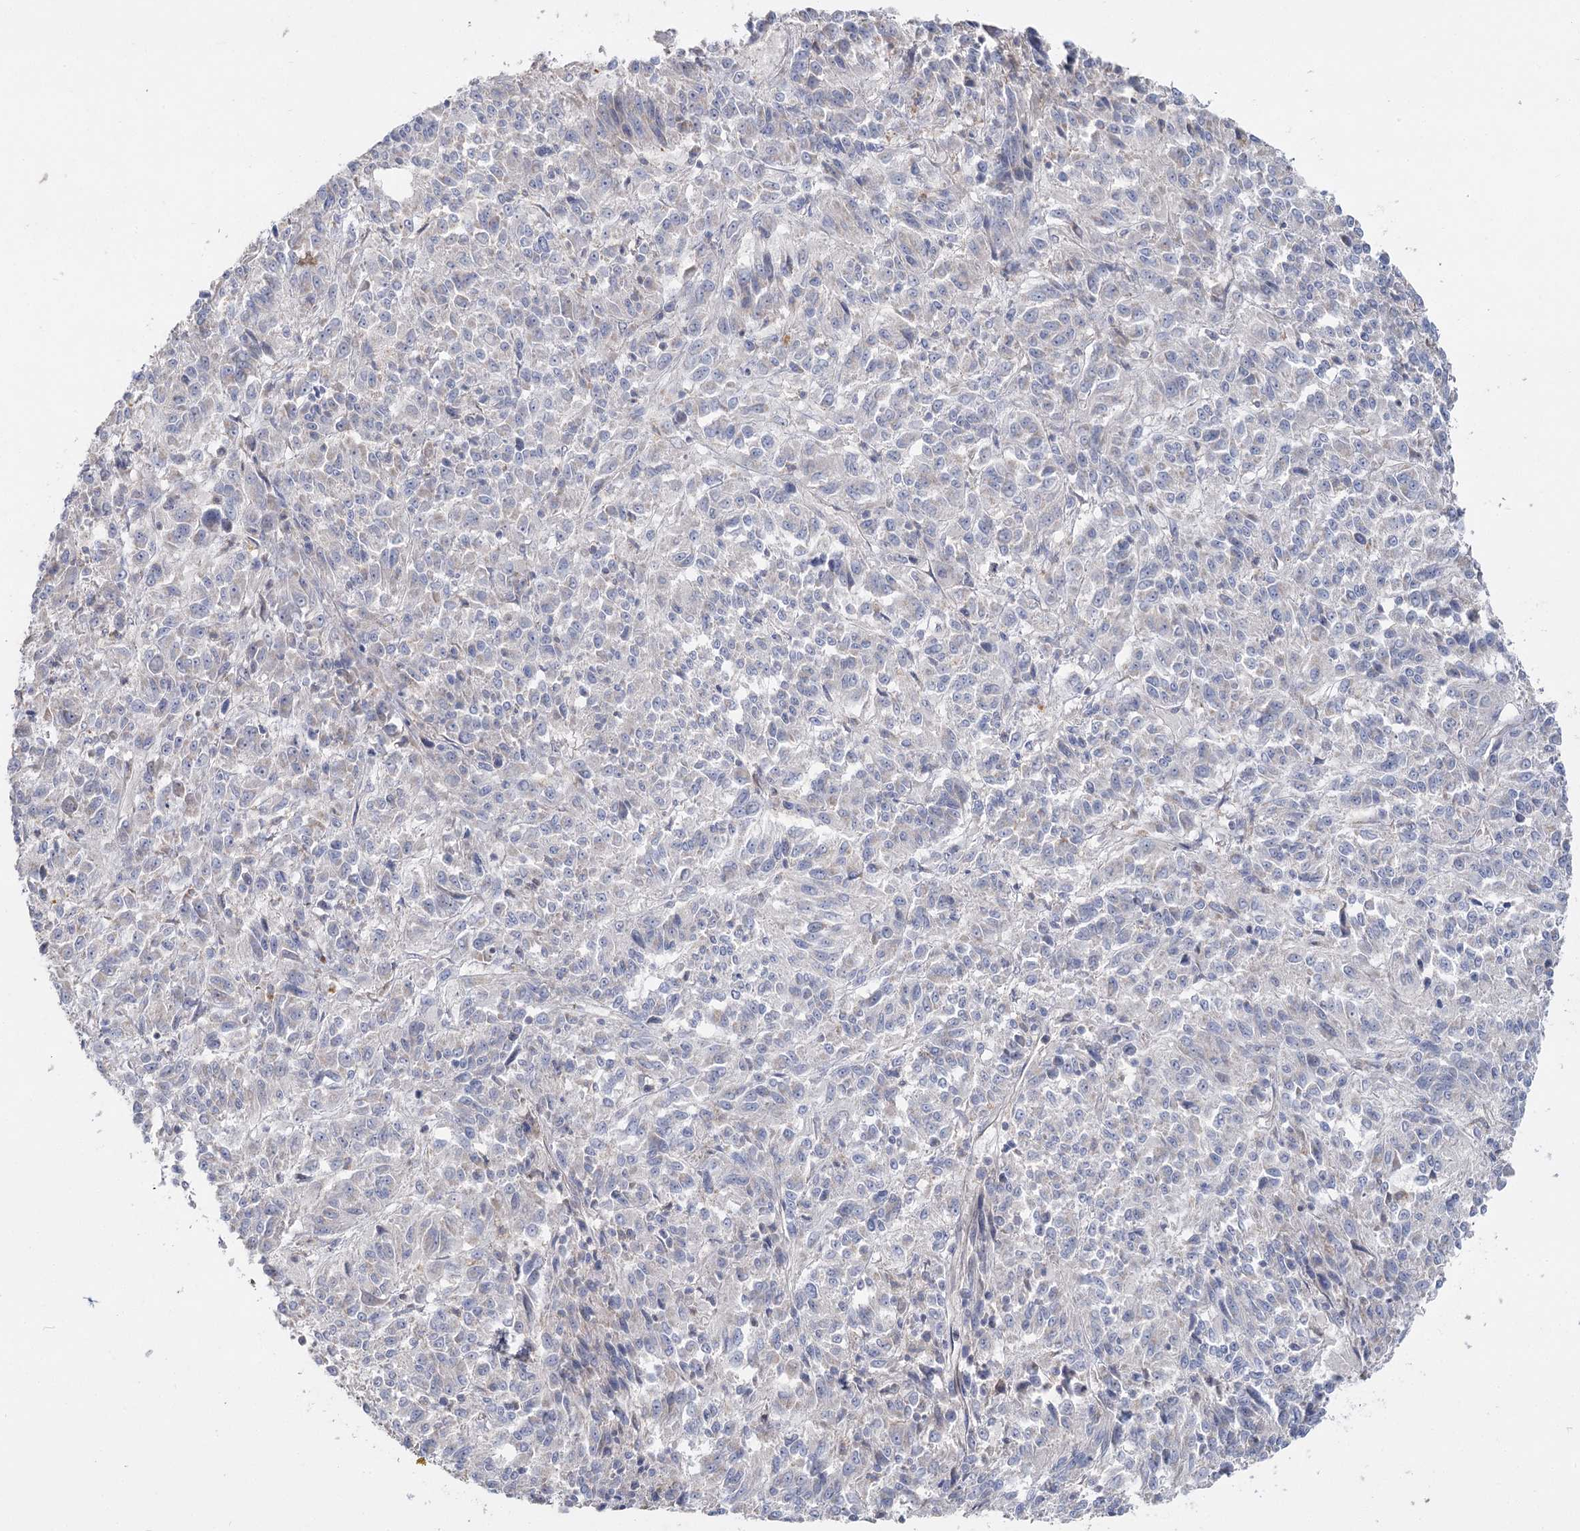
{"staining": {"intensity": "negative", "quantity": "none", "location": "none"}, "tissue": "melanoma", "cell_type": "Tumor cells", "image_type": "cancer", "snomed": [{"axis": "morphology", "description": "Malignant melanoma, Metastatic site"}, {"axis": "topography", "description": "Lung"}], "caption": "Immunohistochemistry (IHC) of malignant melanoma (metastatic site) reveals no staining in tumor cells.", "gene": "TMEM187", "patient": {"sex": "male", "age": 64}}